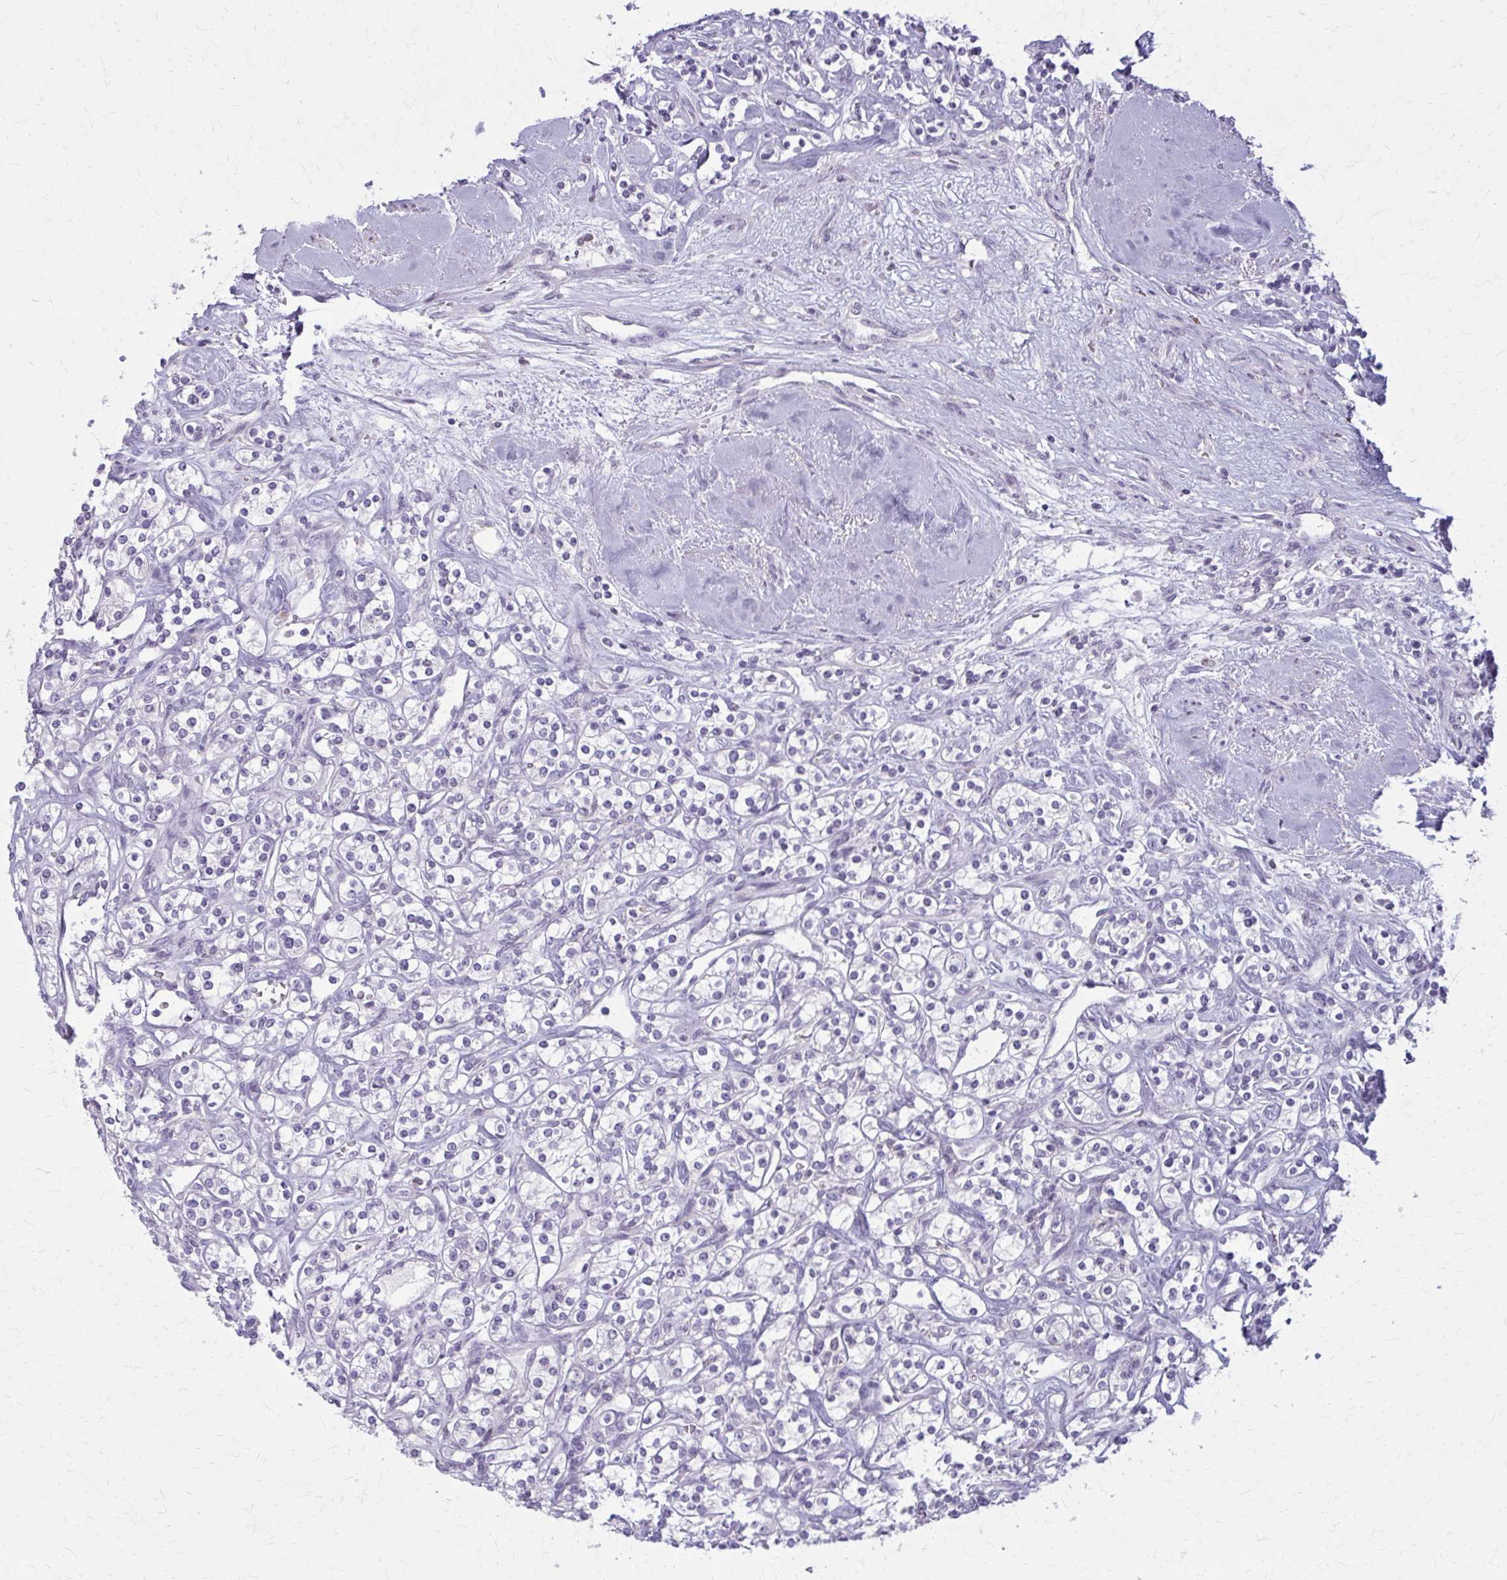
{"staining": {"intensity": "negative", "quantity": "none", "location": "none"}, "tissue": "renal cancer", "cell_type": "Tumor cells", "image_type": "cancer", "snomed": [{"axis": "morphology", "description": "Adenocarcinoma, NOS"}, {"axis": "topography", "description": "Kidney"}], "caption": "Immunohistochemical staining of adenocarcinoma (renal) reveals no significant staining in tumor cells.", "gene": "CARD9", "patient": {"sex": "male", "age": 77}}